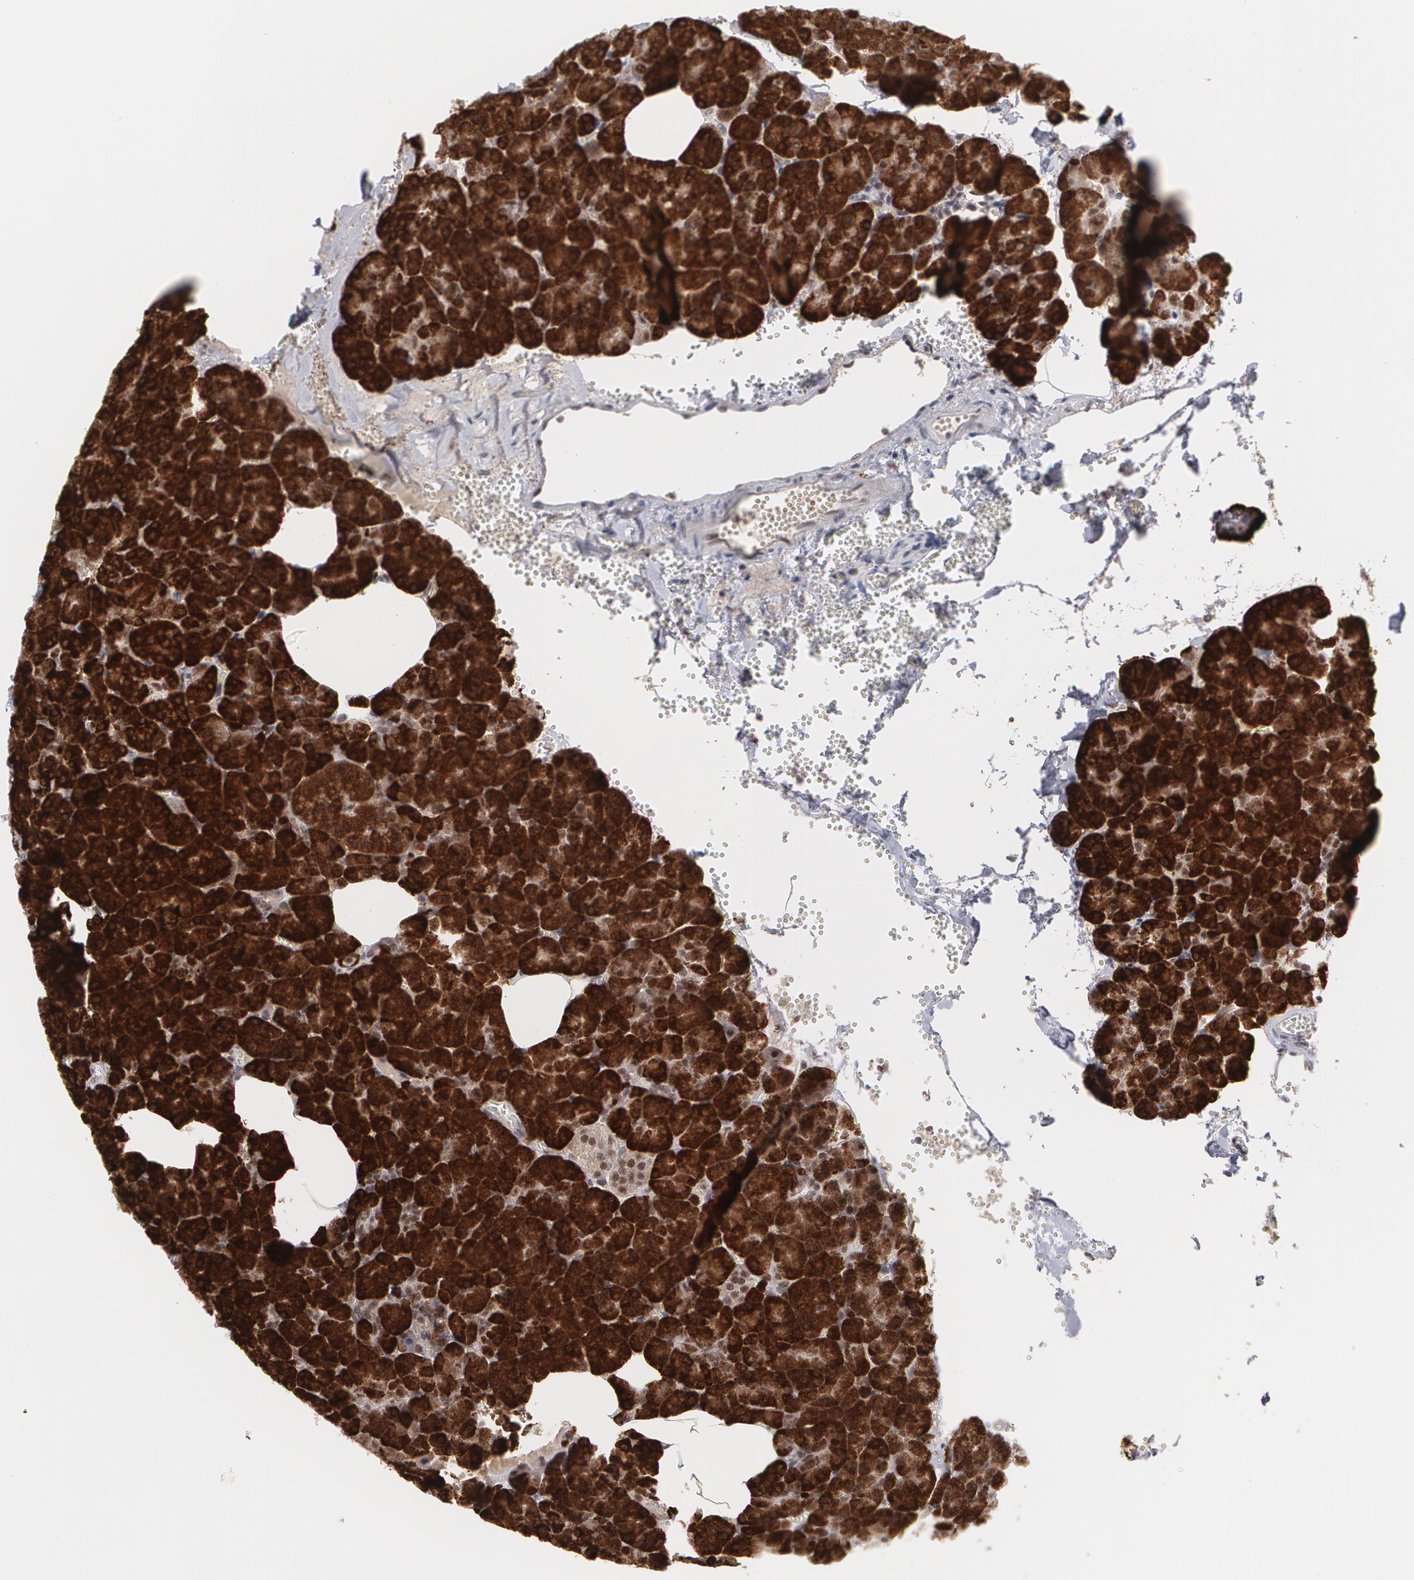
{"staining": {"intensity": "strong", "quantity": ">75%", "location": "nuclear"}, "tissue": "pancreas", "cell_type": "Exocrine glandular cells", "image_type": "normal", "snomed": [{"axis": "morphology", "description": "Normal tissue, NOS"}, {"axis": "topography", "description": "Pancreas"}], "caption": "High-magnification brightfield microscopy of benign pancreas stained with DAB (3,3'-diaminobenzidine) (brown) and counterstained with hematoxylin (blue). exocrine glandular cells exhibit strong nuclear staining is present in about>75% of cells. (DAB IHC with brightfield microscopy, high magnification).", "gene": "INTS6L", "patient": {"sex": "female", "age": 35}}